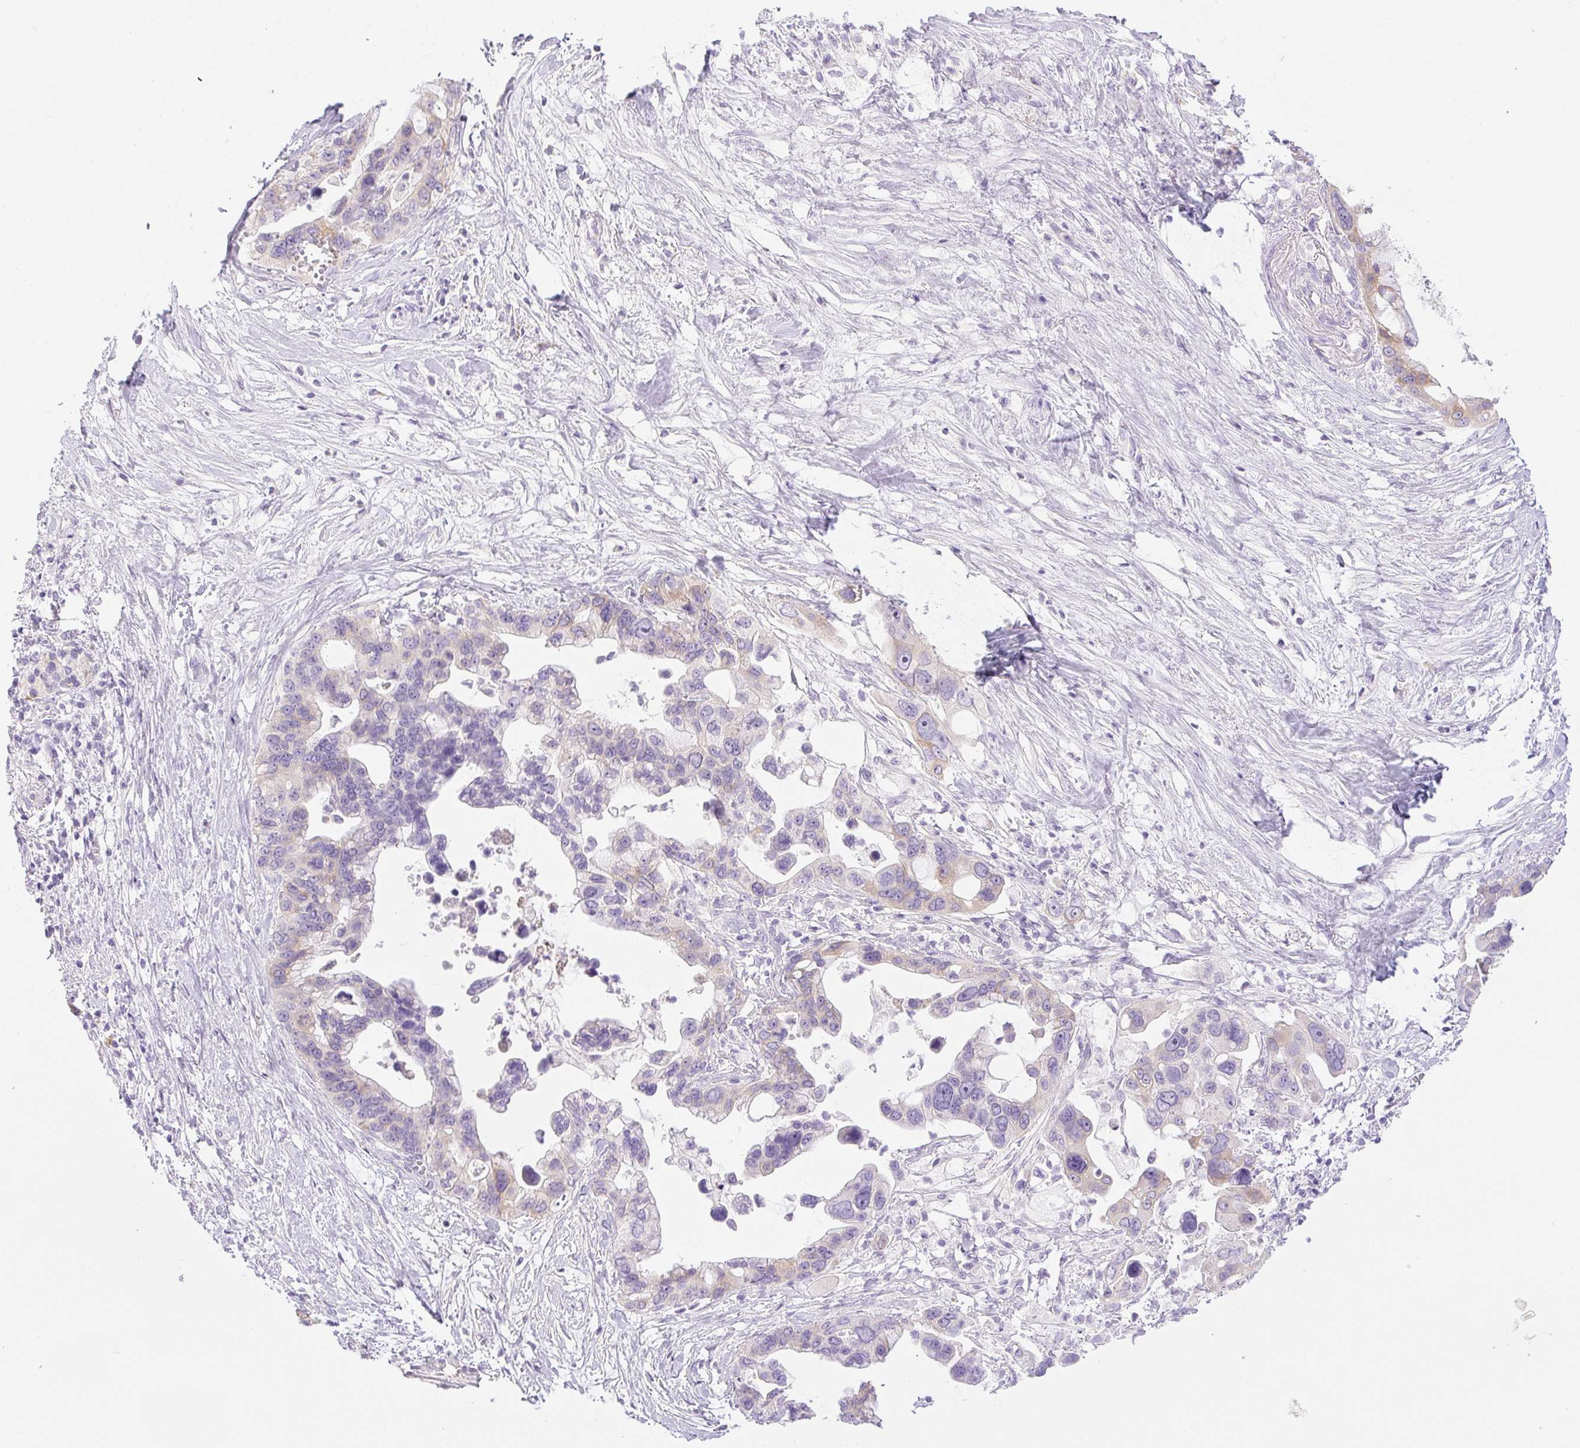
{"staining": {"intensity": "moderate", "quantity": "<25%", "location": "cytoplasmic/membranous"}, "tissue": "pancreatic cancer", "cell_type": "Tumor cells", "image_type": "cancer", "snomed": [{"axis": "morphology", "description": "Adenocarcinoma, NOS"}, {"axis": "topography", "description": "Pancreas"}], "caption": "Human pancreatic cancer stained with a brown dye displays moderate cytoplasmic/membranous positive positivity in approximately <25% of tumor cells.", "gene": "MIA2", "patient": {"sex": "female", "age": 83}}